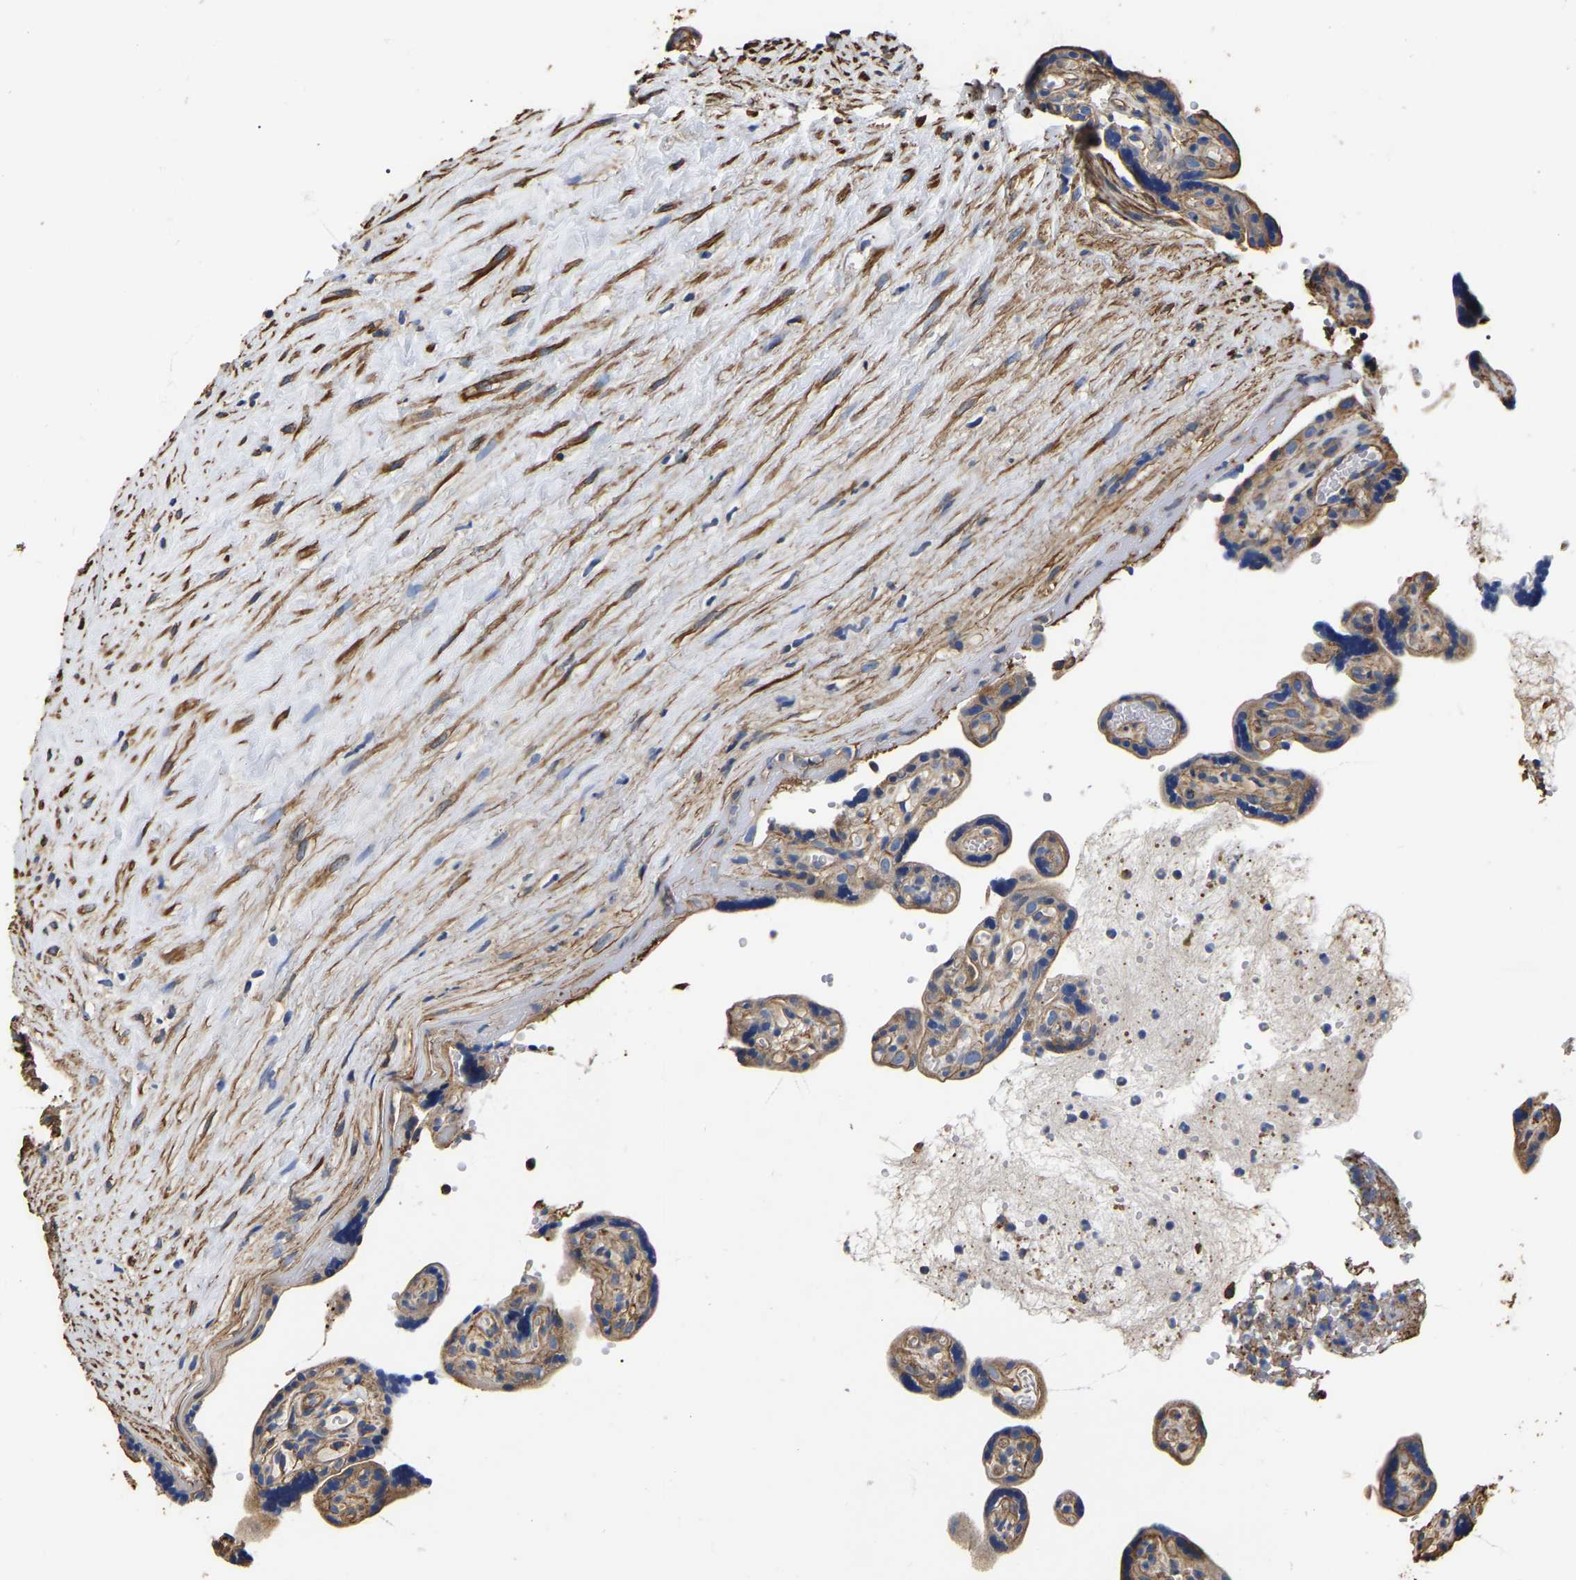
{"staining": {"intensity": "moderate", "quantity": ">75%", "location": "cytoplasmic/membranous"}, "tissue": "placenta", "cell_type": "Decidual cells", "image_type": "normal", "snomed": [{"axis": "morphology", "description": "Normal tissue, NOS"}, {"axis": "topography", "description": "Placenta"}], "caption": "An IHC micrograph of benign tissue is shown. Protein staining in brown highlights moderate cytoplasmic/membranous positivity in placenta within decidual cells. The staining was performed using DAB to visualize the protein expression in brown, while the nuclei were stained in blue with hematoxylin (Magnification: 20x).", "gene": "ARMT1", "patient": {"sex": "female", "age": 30}}